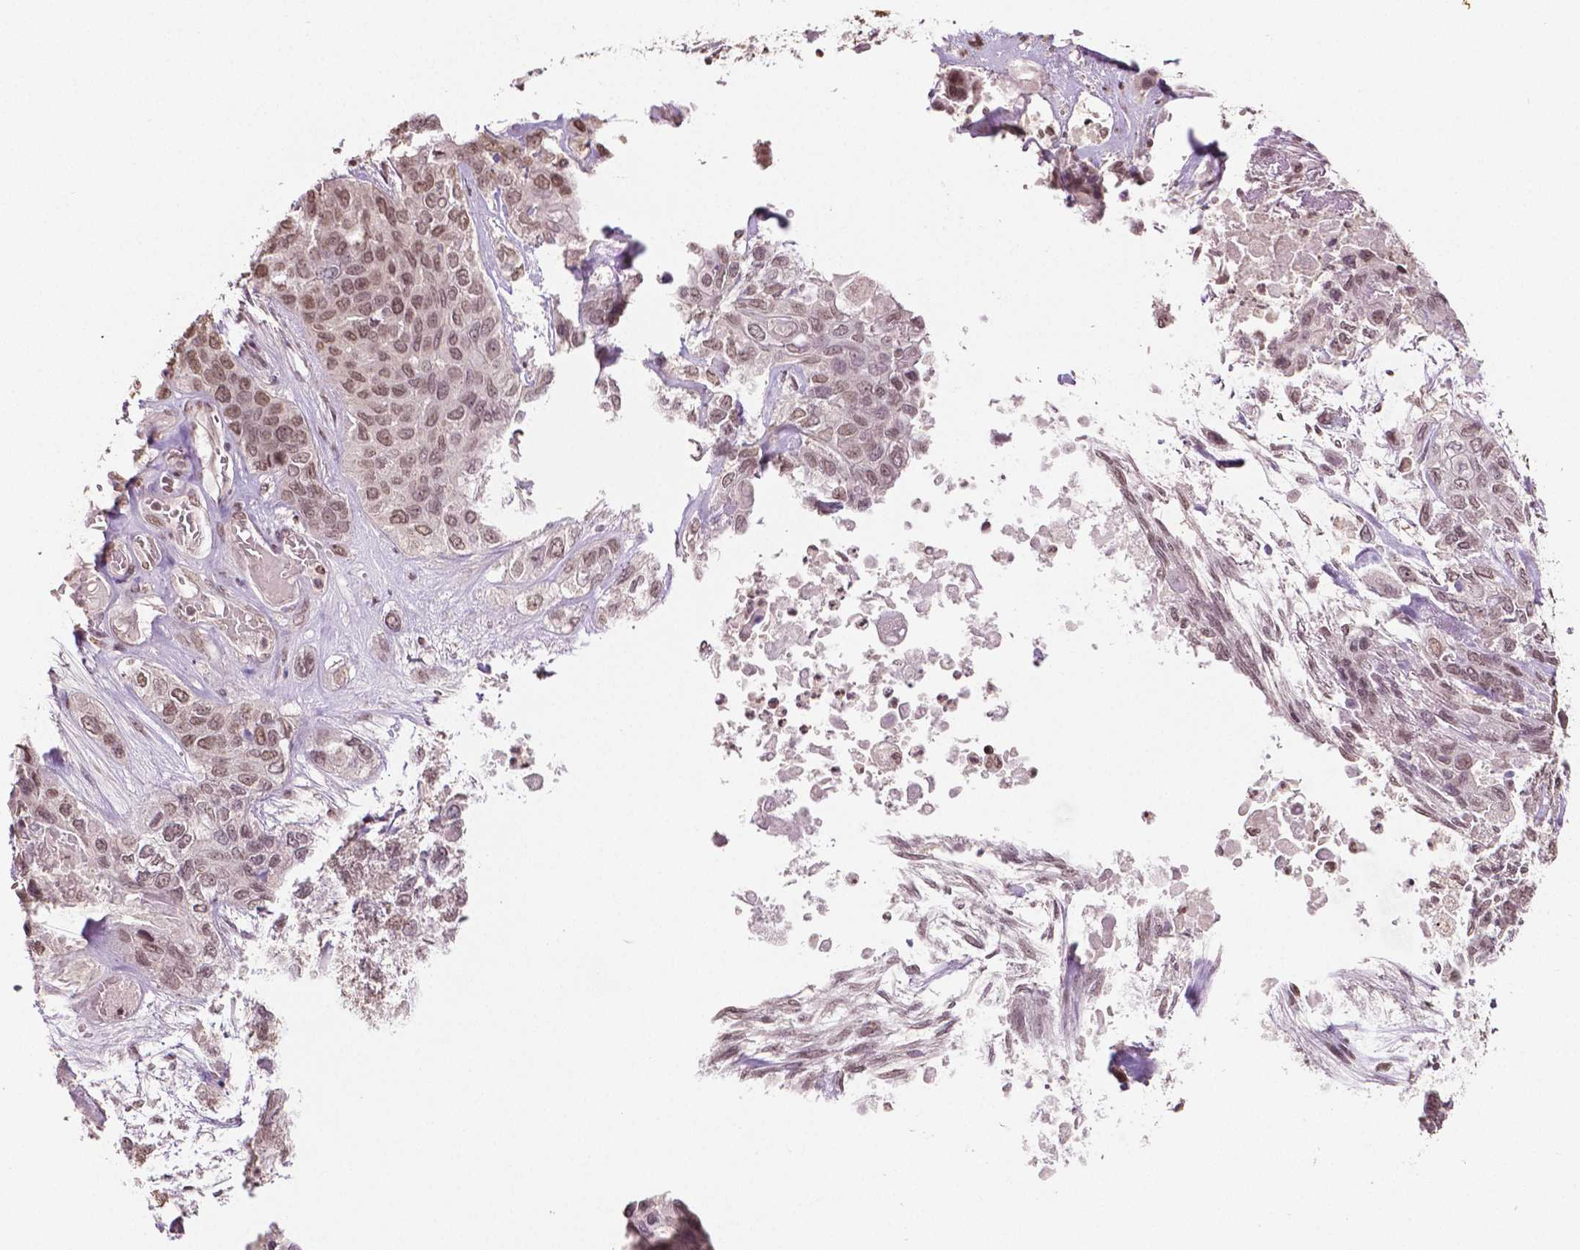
{"staining": {"intensity": "moderate", "quantity": ">75%", "location": "nuclear"}, "tissue": "lung cancer", "cell_type": "Tumor cells", "image_type": "cancer", "snomed": [{"axis": "morphology", "description": "Squamous cell carcinoma, NOS"}, {"axis": "topography", "description": "Lung"}], "caption": "Immunohistochemical staining of lung cancer reveals moderate nuclear protein staining in about >75% of tumor cells. (IHC, brightfield microscopy, high magnification).", "gene": "DEK", "patient": {"sex": "female", "age": 70}}